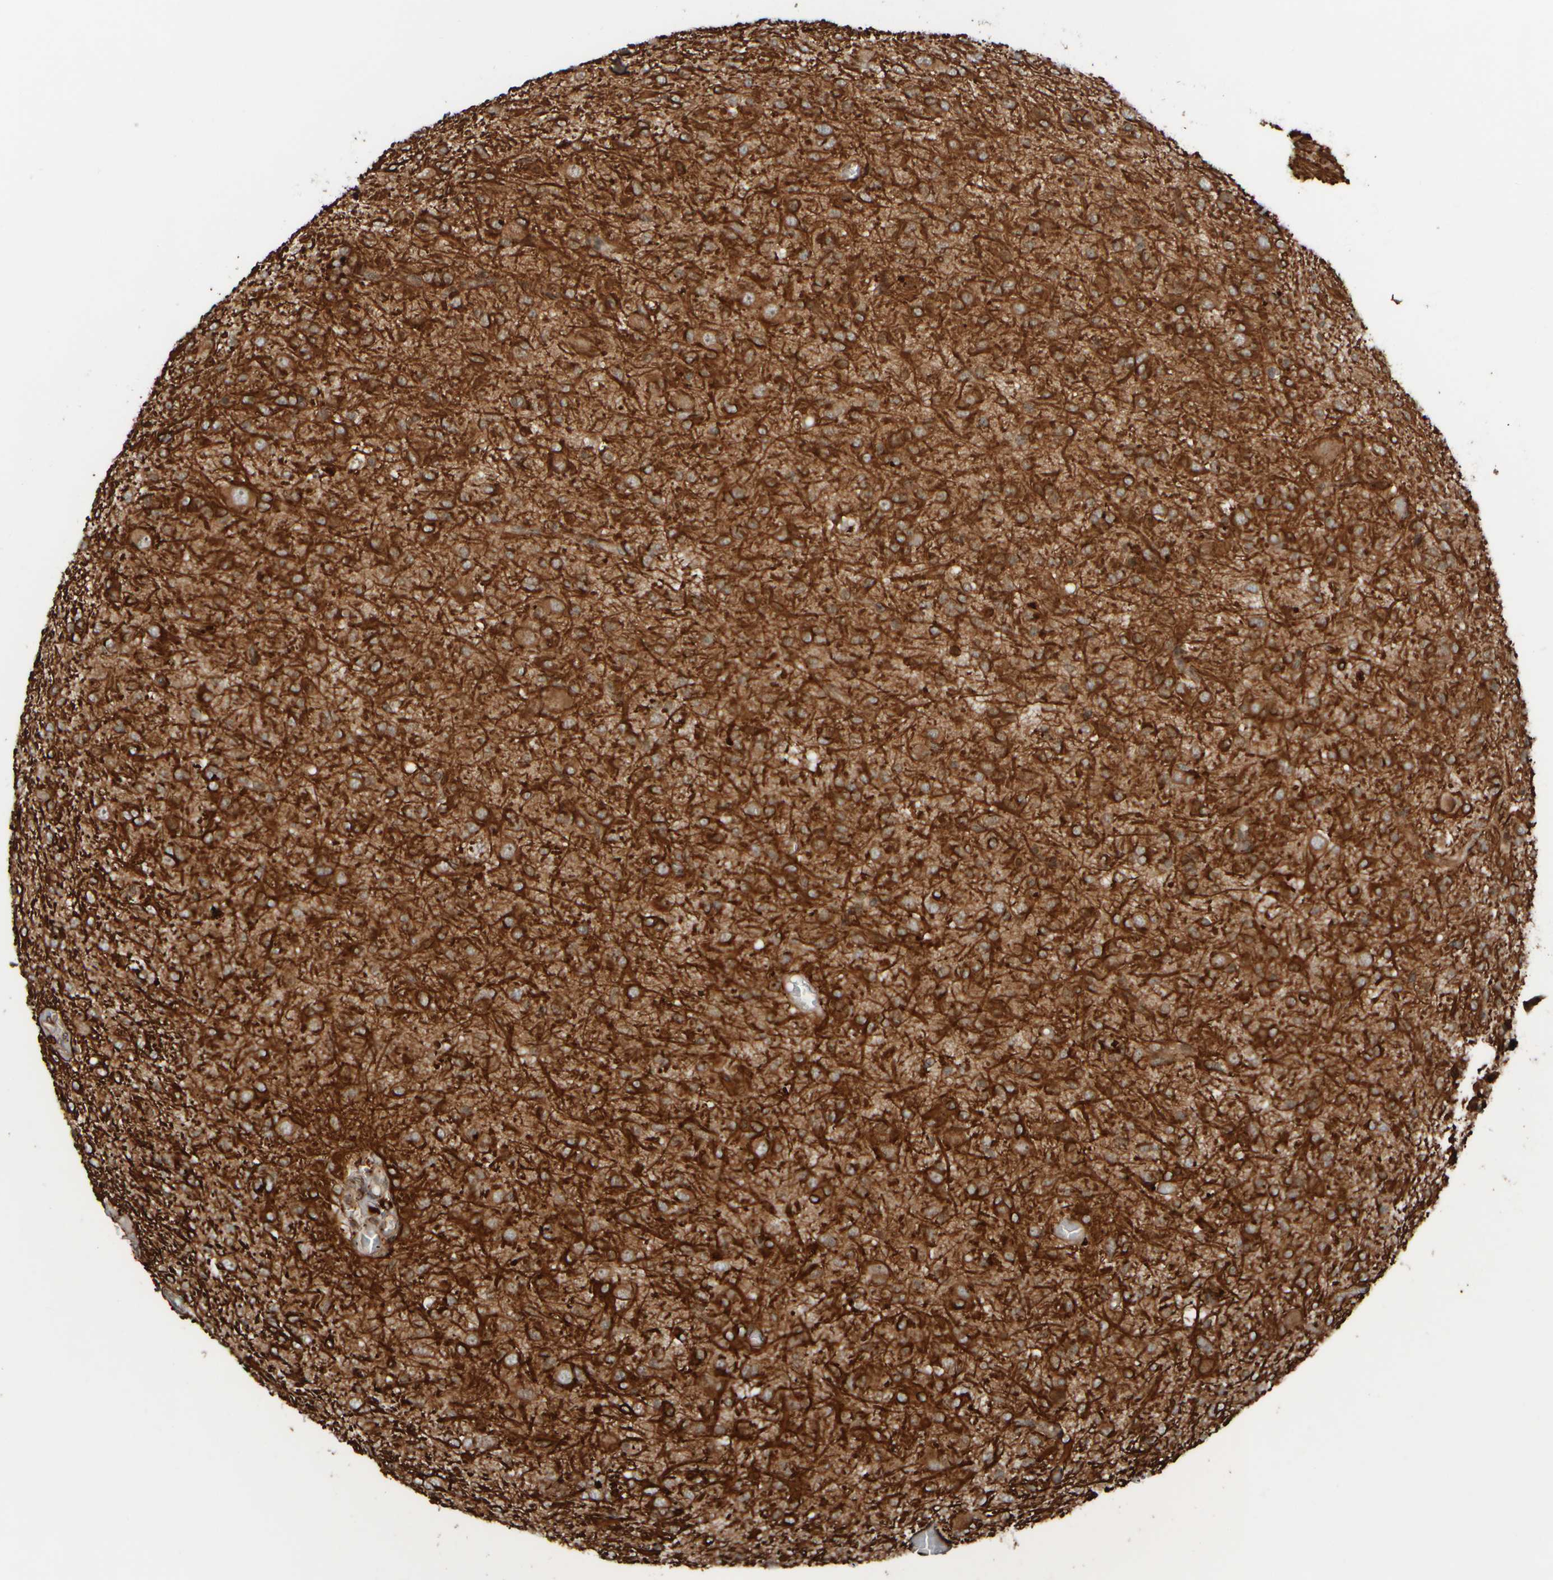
{"staining": {"intensity": "strong", "quantity": ">75%", "location": "cytoplasmic/membranous"}, "tissue": "glioma", "cell_type": "Tumor cells", "image_type": "cancer", "snomed": [{"axis": "morphology", "description": "Glioma, malignant, High grade"}, {"axis": "topography", "description": "Brain"}], "caption": "Tumor cells display high levels of strong cytoplasmic/membranous positivity in approximately >75% of cells in malignant glioma (high-grade).", "gene": "GIGYF1", "patient": {"sex": "female", "age": 59}}